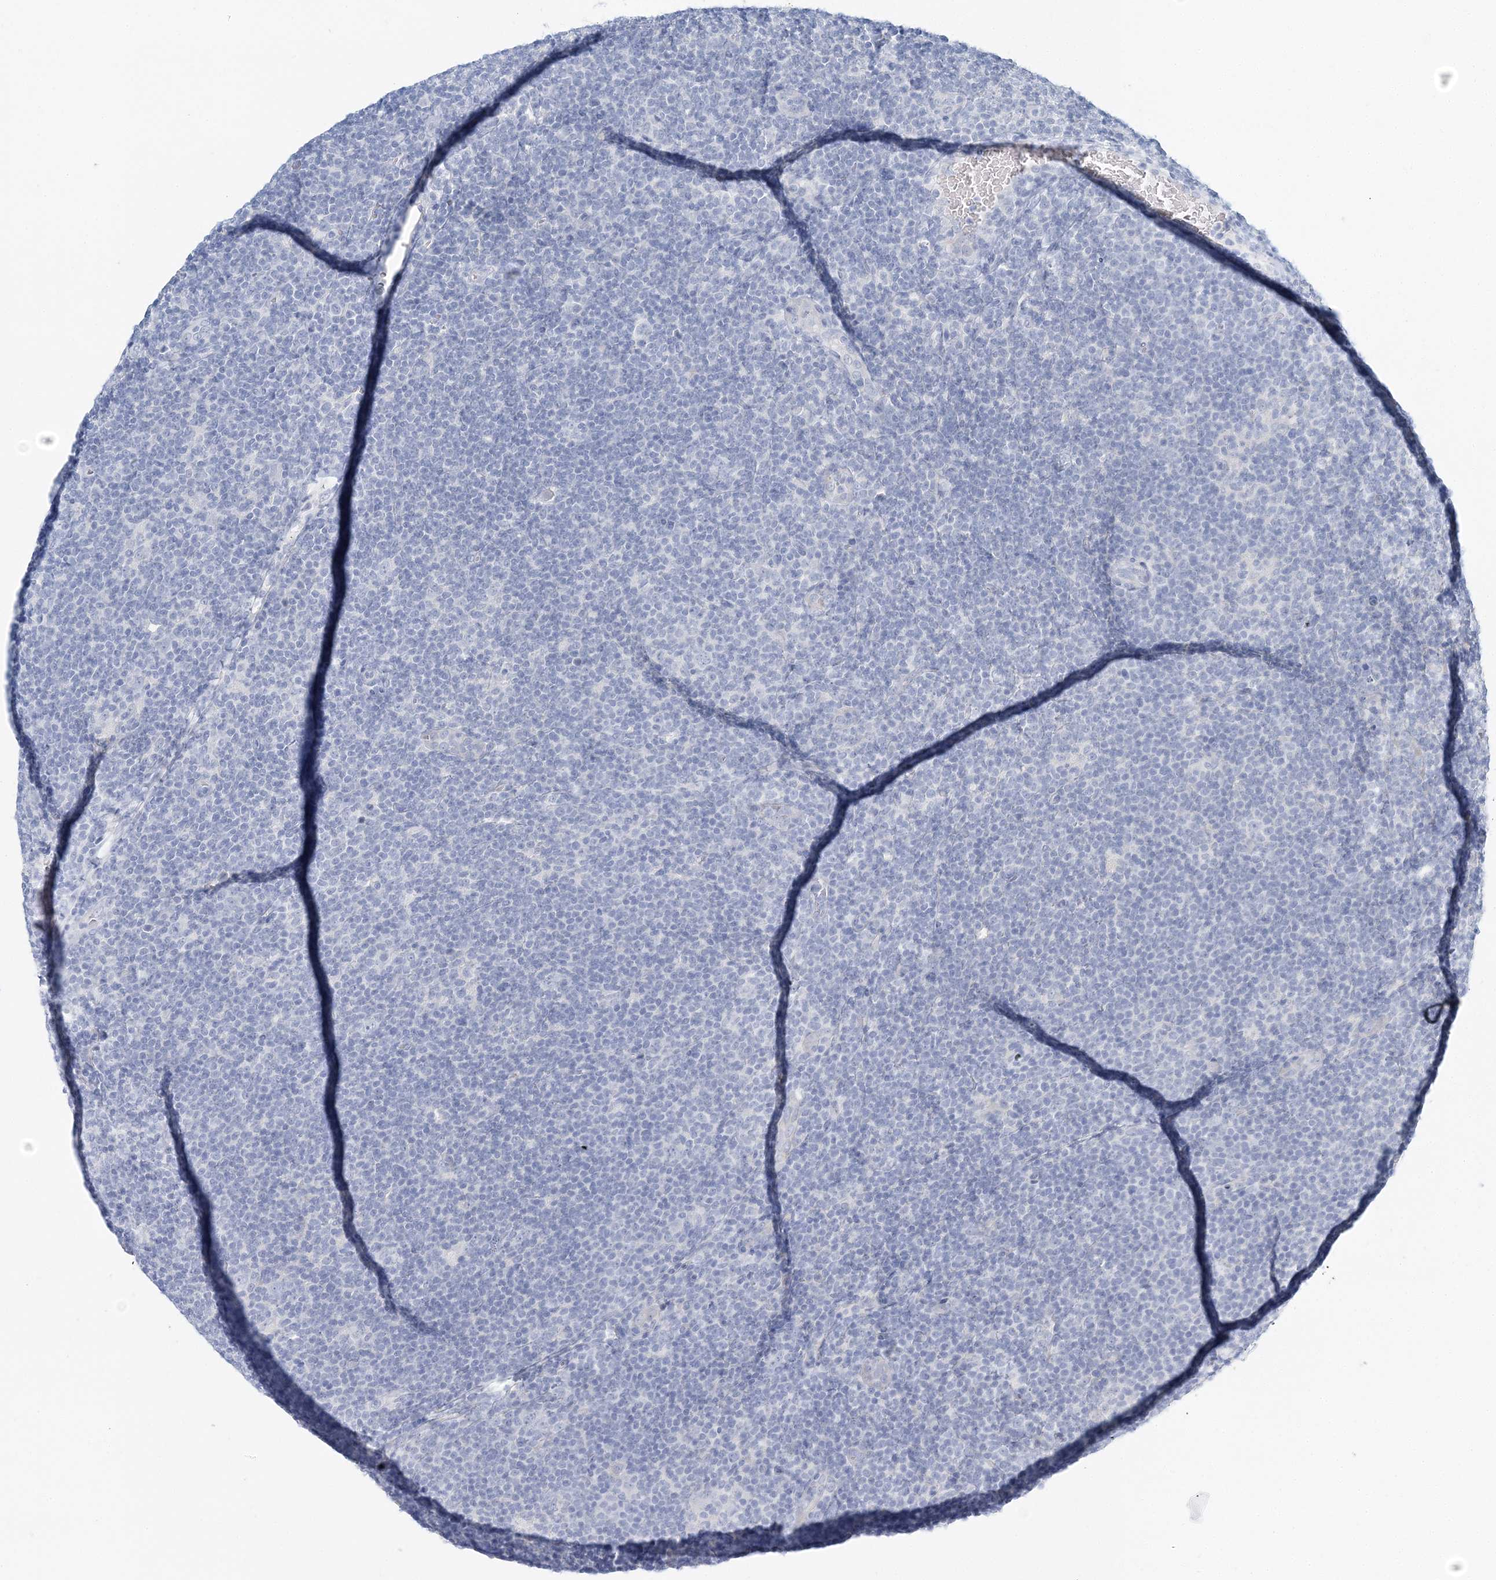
{"staining": {"intensity": "negative", "quantity": "none", "location": "none"}, "tissue": "lymphoma", "cell_type": "Tumor cells", "image_type": "cancer", "snomed": [{"axis": "morphology", "description": "Hodgkin's disease, NOS"}, {"axis": "topography", "description": "Lymph node"}], "caption": "This micrograph is of Hodgkin's disease stained with immunohistochemistry (IHC) to label a protein in brown with the nuclei are counter-stained blue. There is no staining in tumor cells.", "gene": "VILL", "patient": {"sex": "female", "age": 57}}